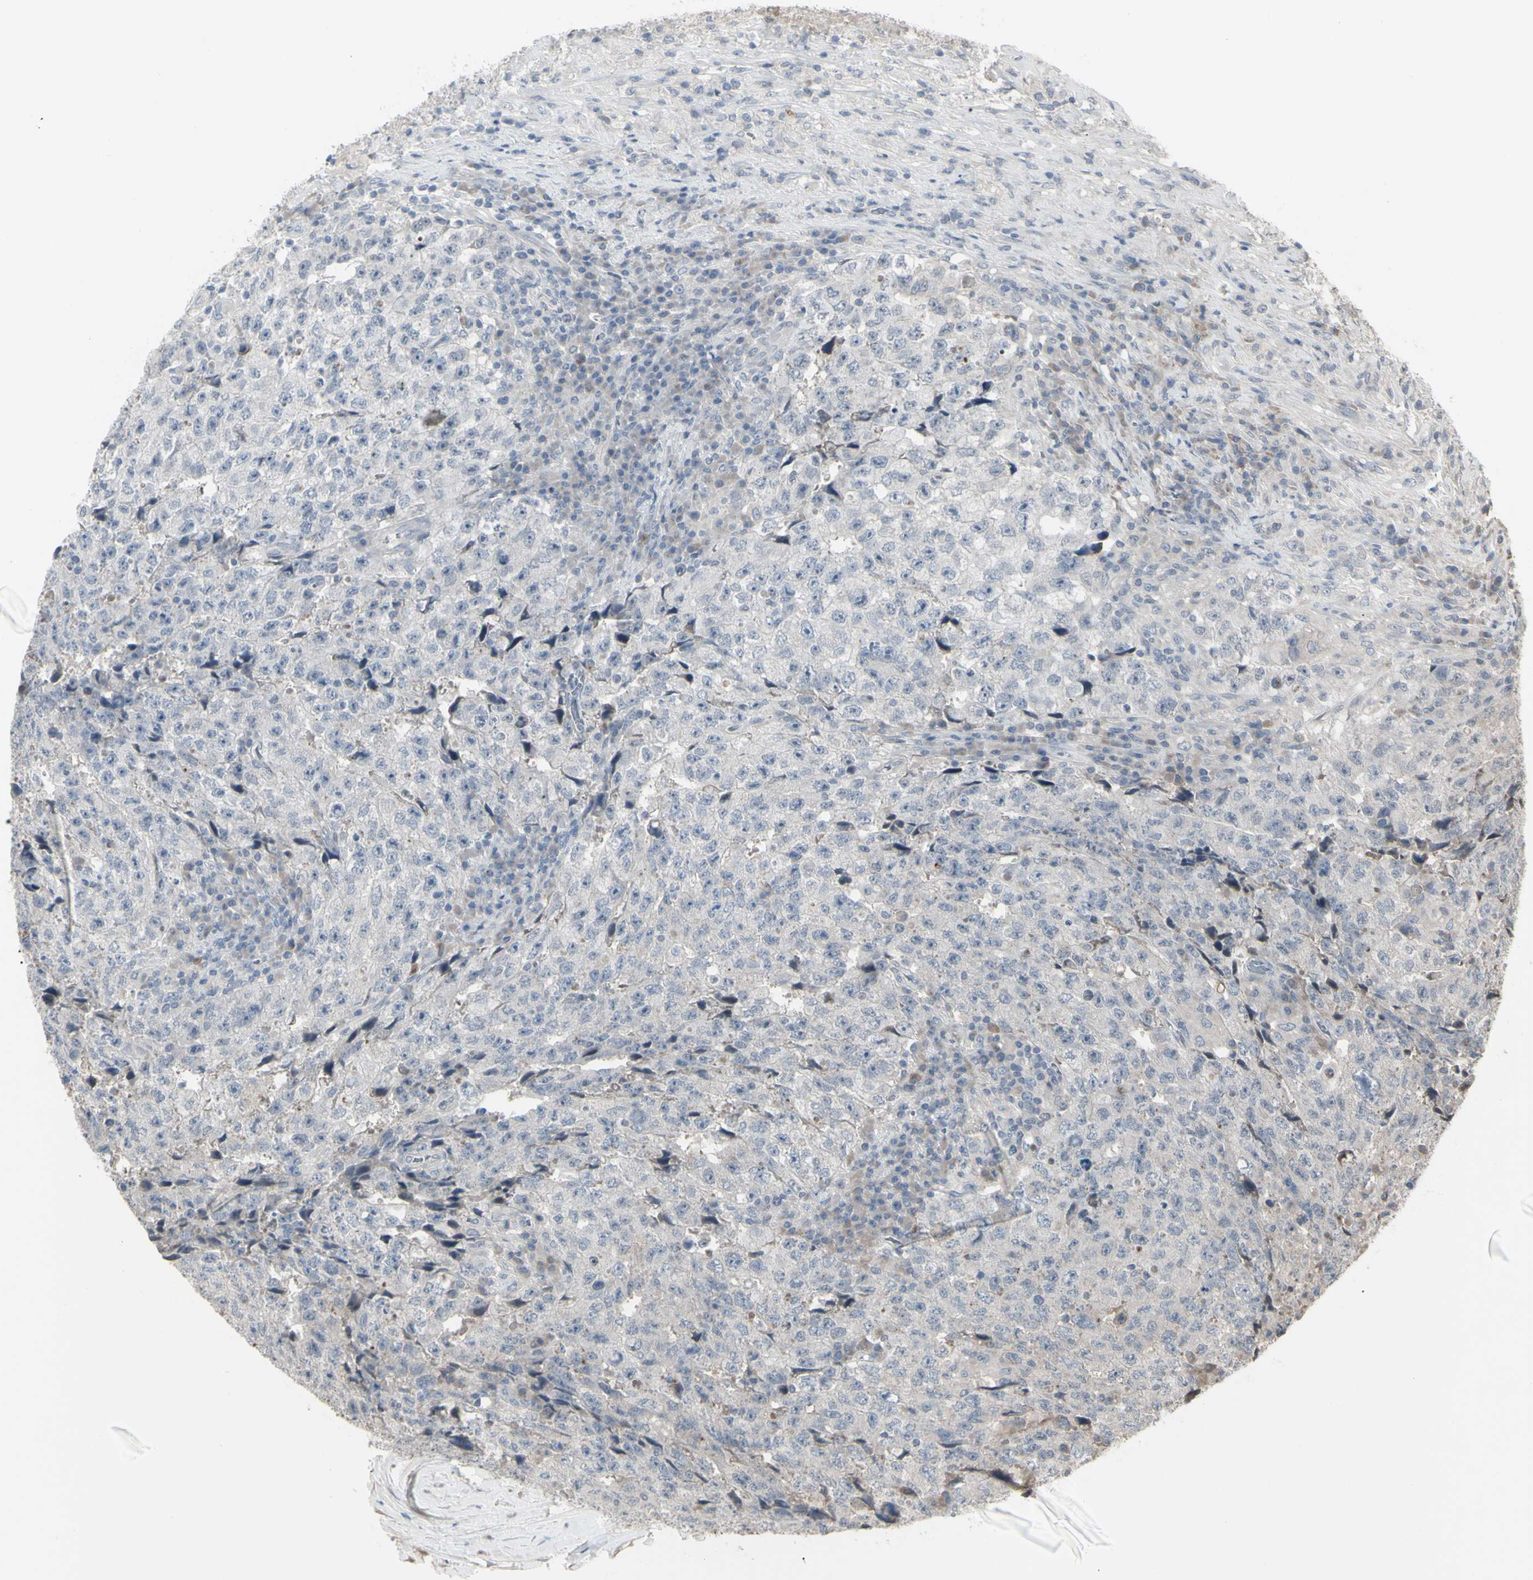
{"staining": {"intensity": "negative", "quantity": "none", "location": "none"}, "tissue": "testis cancer", "cell_type": "Tumor cells", "image_type": "cancer", "snomed": [{"axis": "morphology", "description": "Necrosis, NOS"}, {"axis": "morphology", "description": "Carcinoma, Embryonal, NOS"}, {"axis": "topography", "description": "Testis"}], "caption": "Tumor cells show no significant positivity in testis embryonal carcinoma.", "gene": "PIAS4", "patient": {"sex": "male", "age": 19}}